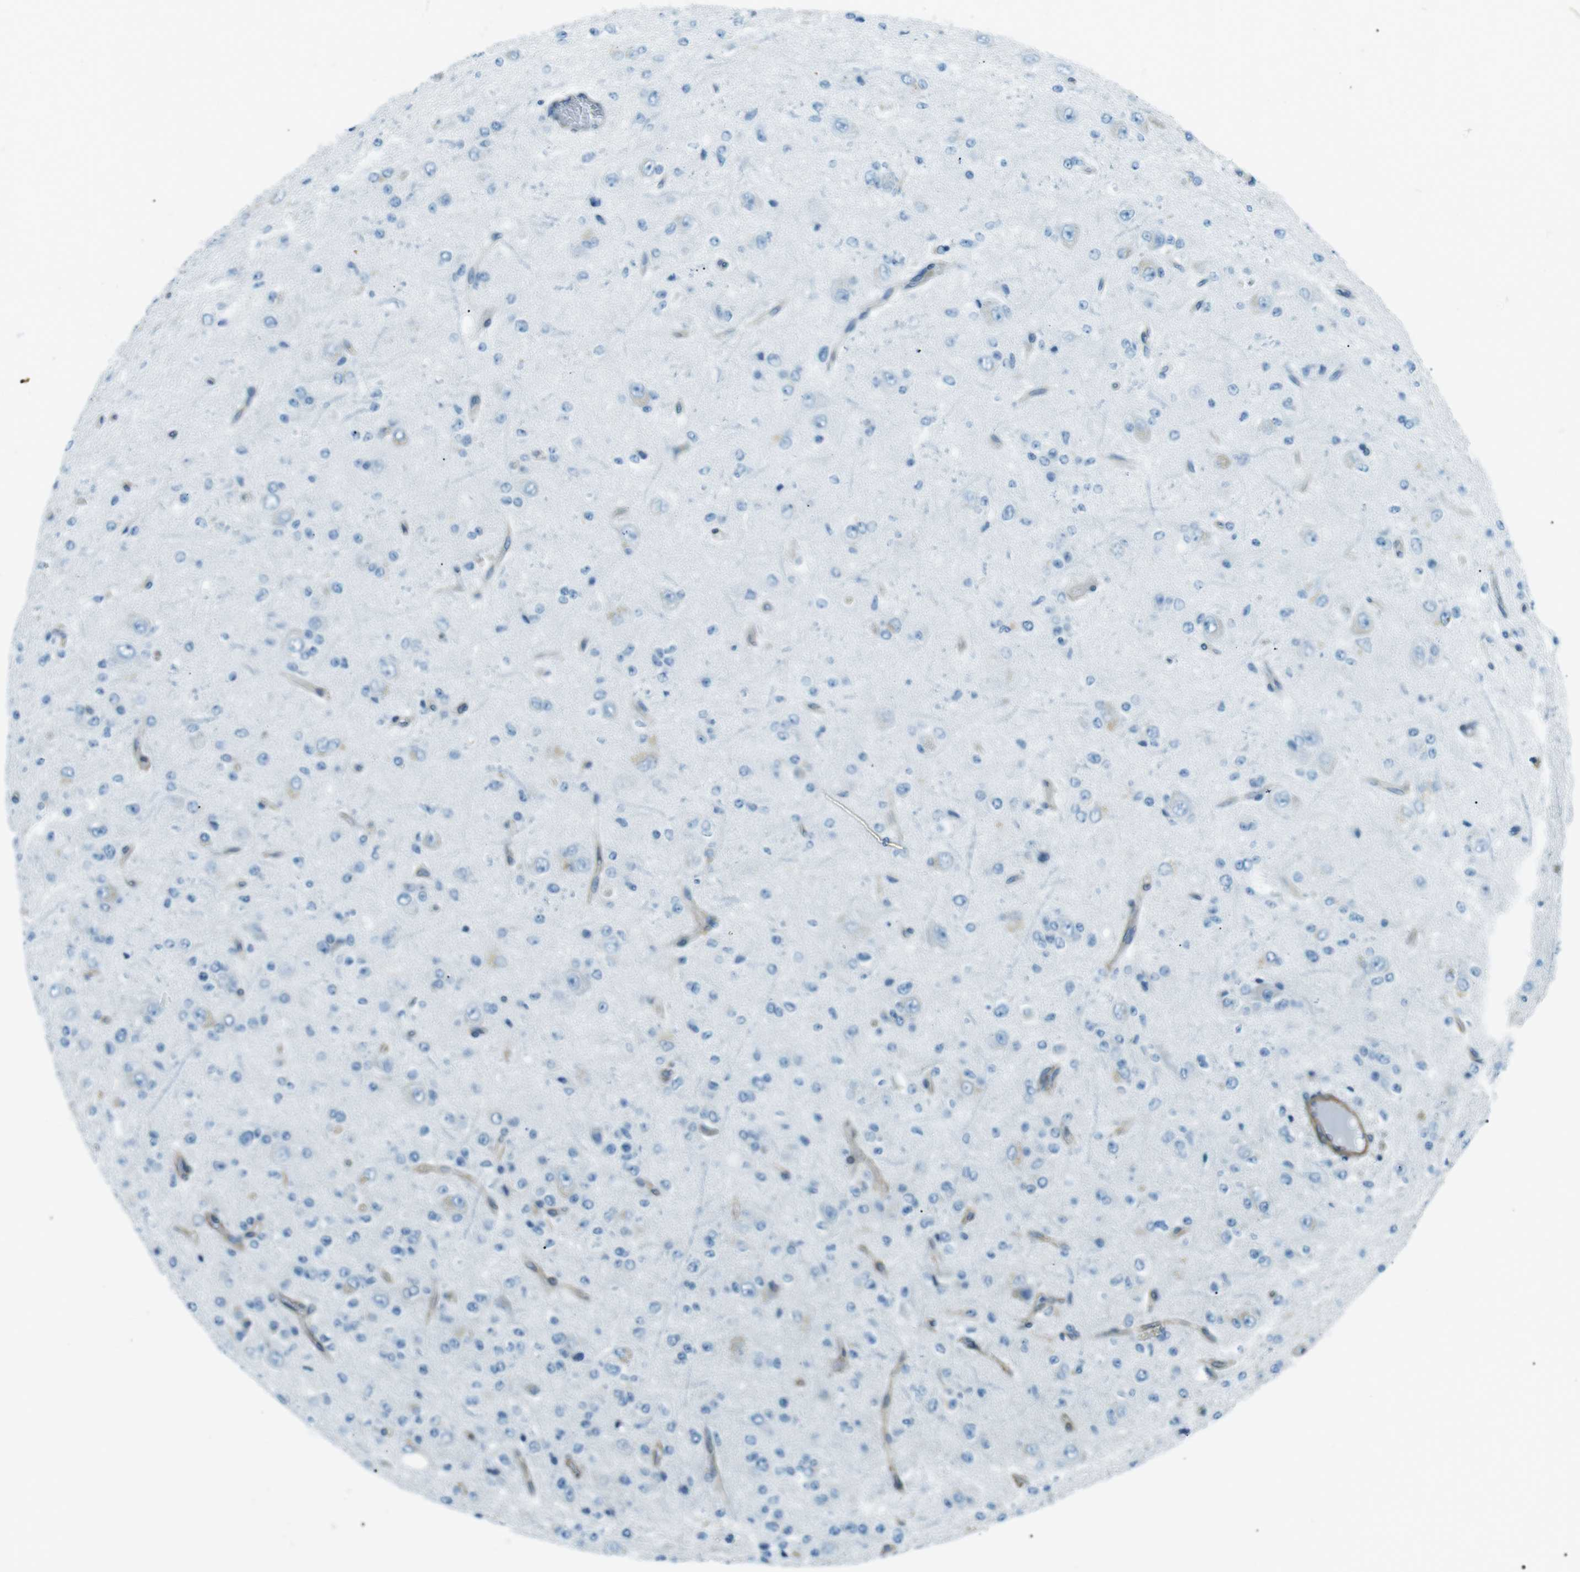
{"staining": {"intensity": "weak", "quantity": "<25%", "location": "cytoplasmic/membranous"}, "tissue": "glioma", "cell_type": "Tumor cells", "image_type": "cancer", "snomed": [{"axis": "morphology", "description": "Glioma, malignant, High grade"}, {"axis": "topography", "description": "pancreas cauda"}], "caption": "Tumor cells show no significant protein expression in high-grade glioma (malignant).", "gene": "ODR4", "patient": {"sex": "male", "age": 60}}